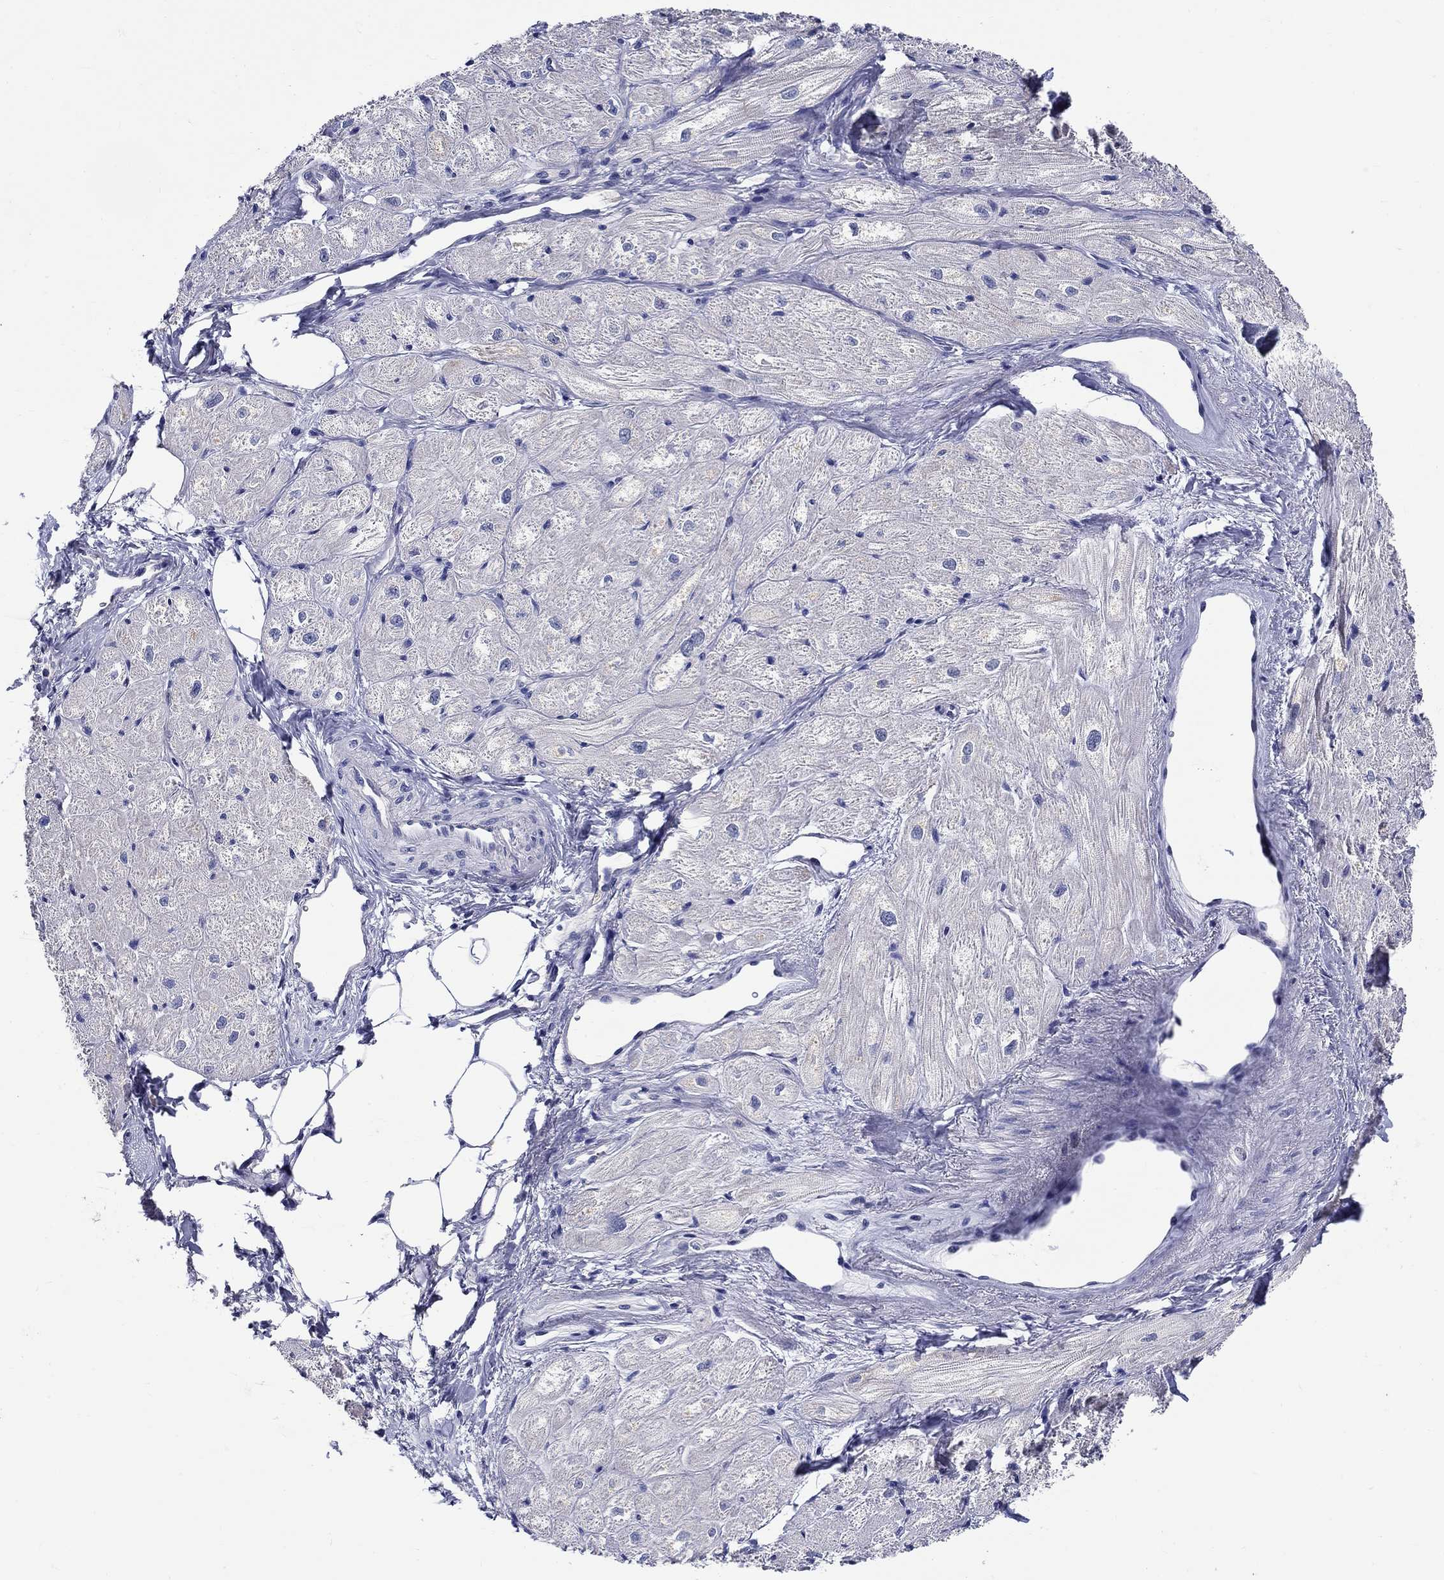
{"staining": {"intensity": "negative", "quantity": "none", "location": "none"}, "tissue": "heart muscle", "cell_type": "Cardiomyocytes", "image_type": "normal", "snomed": [{"axis": "morphology", "description": "Normal tissue, NOS"}, {"axis": "topography", "description": "Heart"}], "caption": "This is an immunohistochemistry (IHC) image of unremarkable human heart muscle. There is no staining in cardiomyocytes.", "gene": "SLC30A3", "patient": {"sex": "male", "age": 57}}